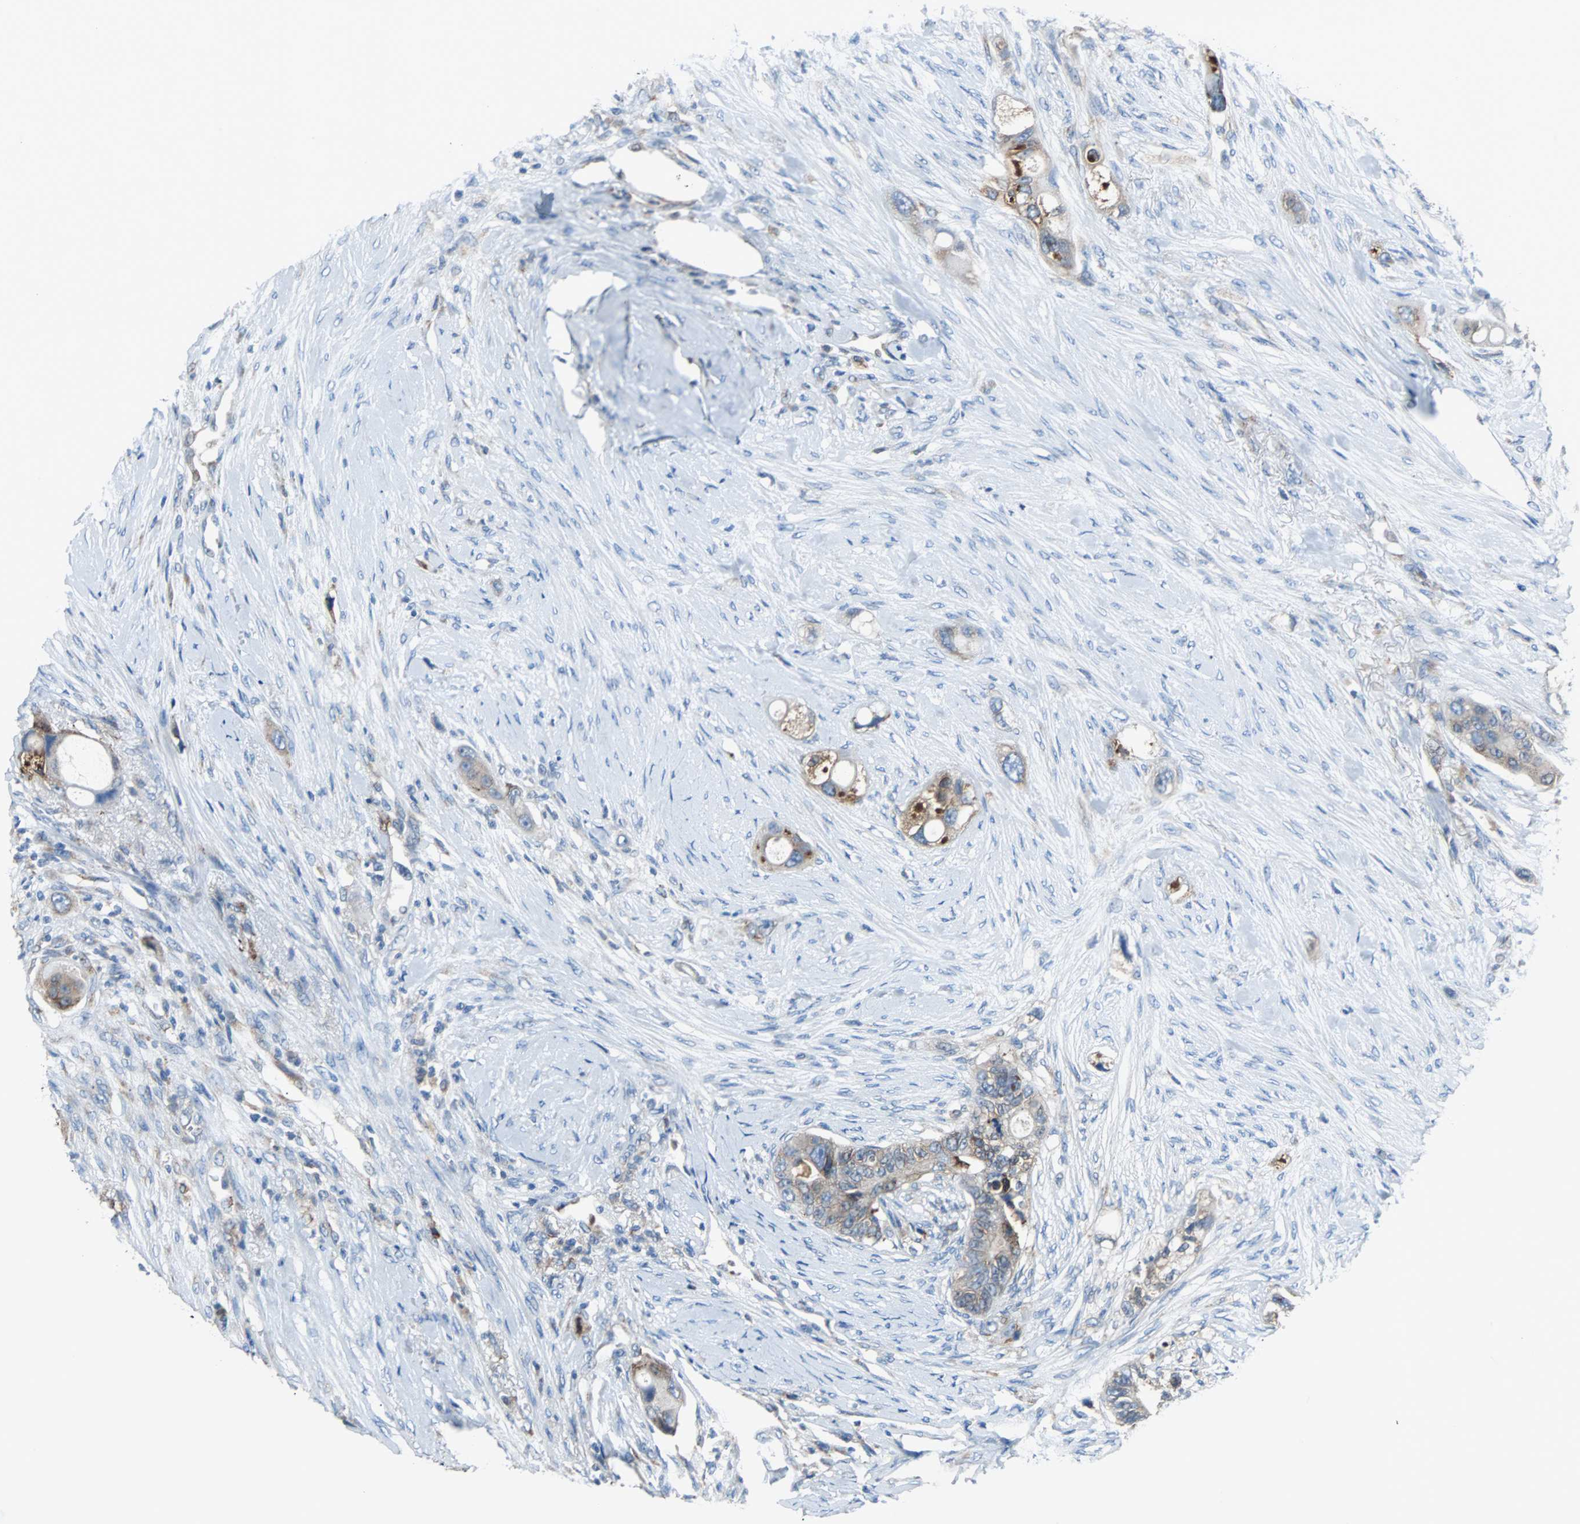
{"staining": {"intensity": "weak", "quantity": "25%-75%", "location": "cytoplasmic/membranous"}, "tissue": "colorectal cancer", "cell_type": "Tumor cells", "image_type": "cancer", "snomed": [{"axis": "morphology", "description": "Adenocarcinoma, NOS"}, {"axis": "topography", "description": "Colon"}], "caption": "The photomicrograph exhibits staining of colorectal cancer, revealing weak cytoplasmic/membranous protein staining (brown color) within tumor cells.", "gene": "PDIA4", "patient": {"sex": "female", "age": 57}}